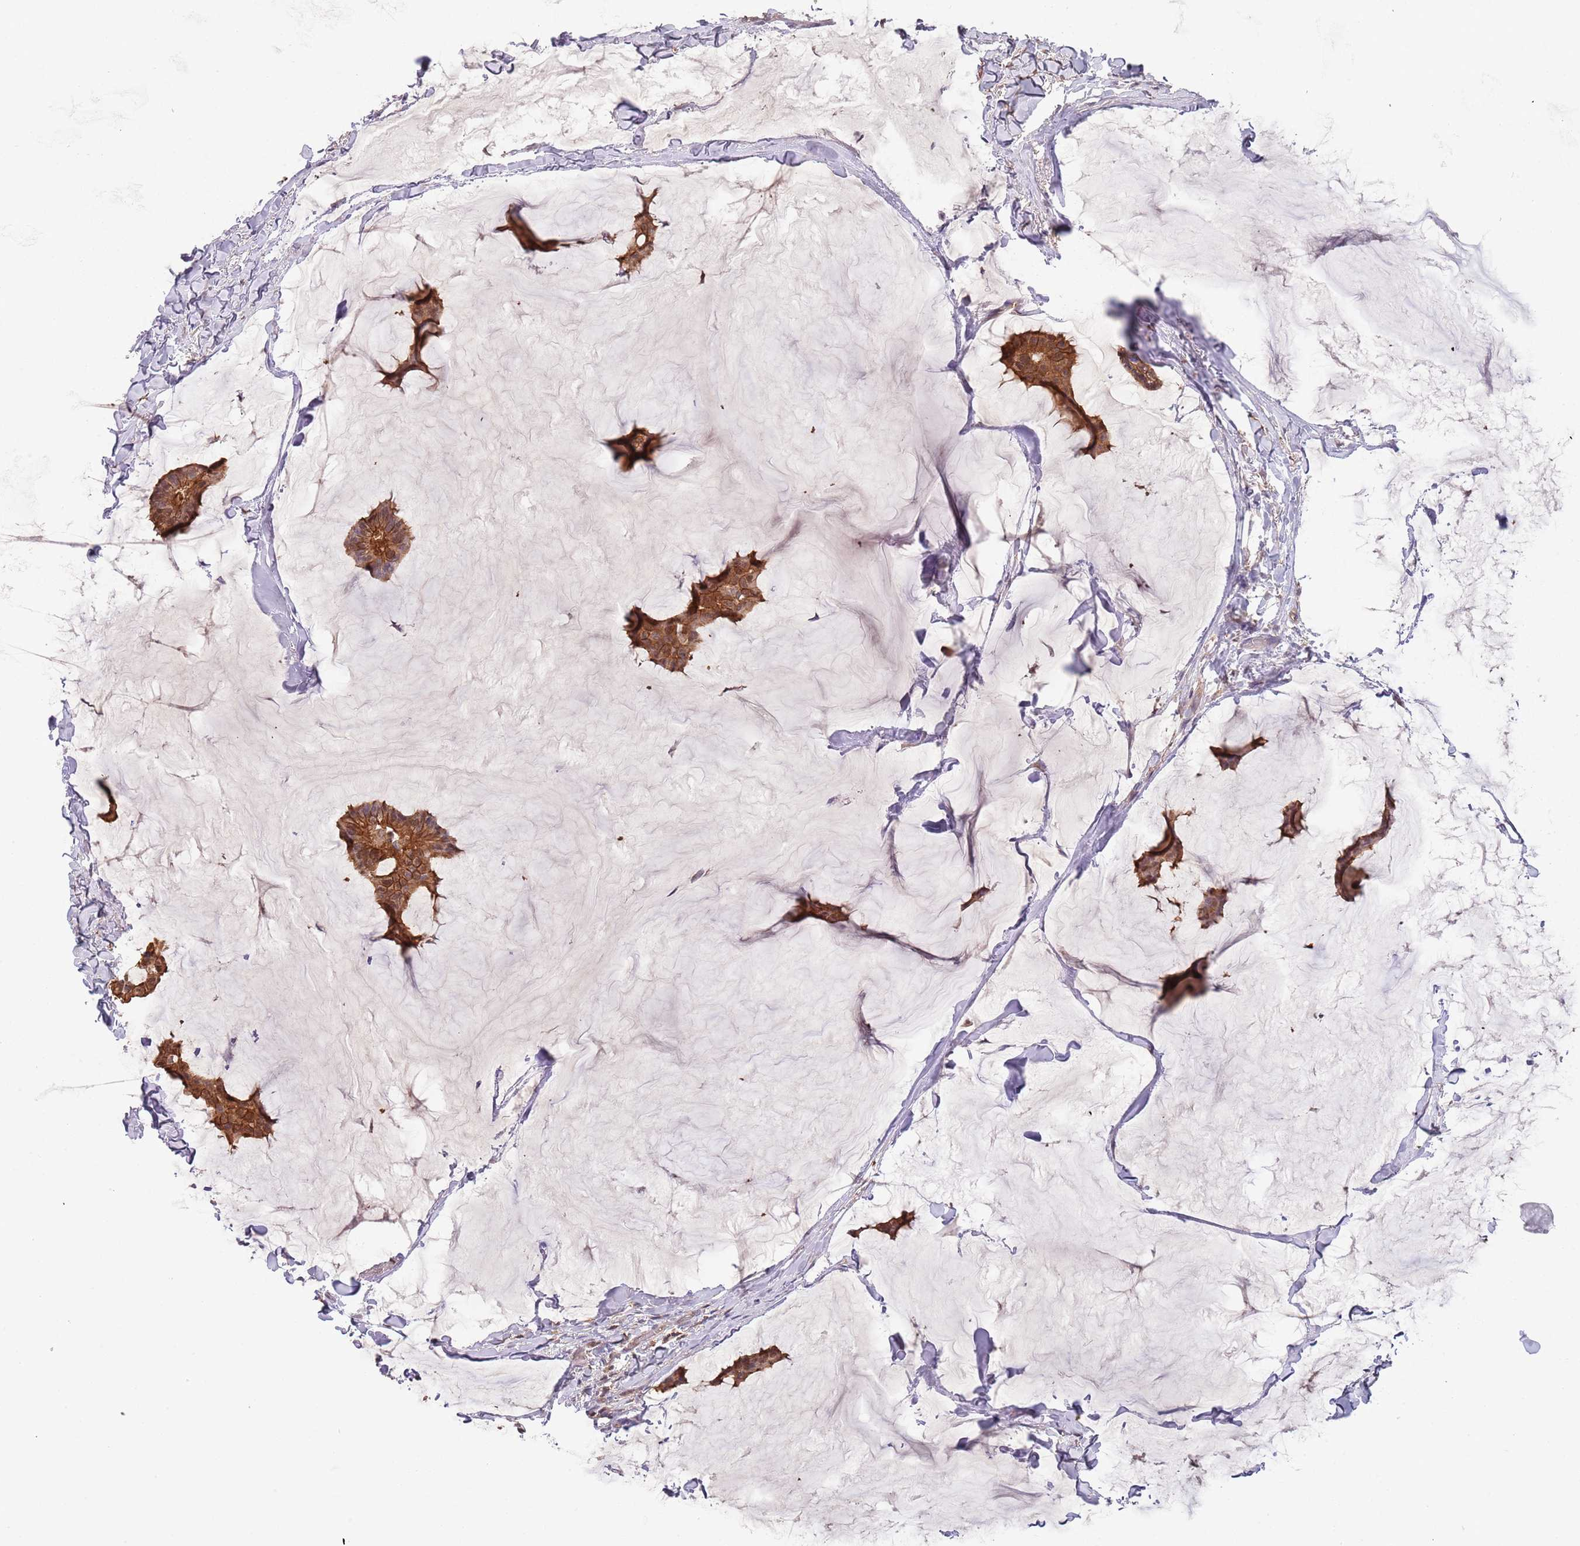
{"staining": {"intensity": "moderate", "quantity": ">75%", "location": "cytoplasmic/membranous"}, "tissue": "breast cancer", "cell_type": "Tumor cells", "image_type": "cancer", "snomed": [{"axis": "morphology", "description": "Duct carcinoma"}, {"axis": "topography", "description": "Breast"}], "caption": "Immunohistochemistry micrograph of neoplastic tissue: human breast infiltrating ductal carcinoma stained using immunohistochemistry (IHC) shows medium levels of moderate protein expression localized specifically in the cytoplasmic/membranous of tumor cells, appearing as a cytoplasmic/membranous brown color.", "gene": "GSDMD", "patient": {"sex": "female", "age": 93}}